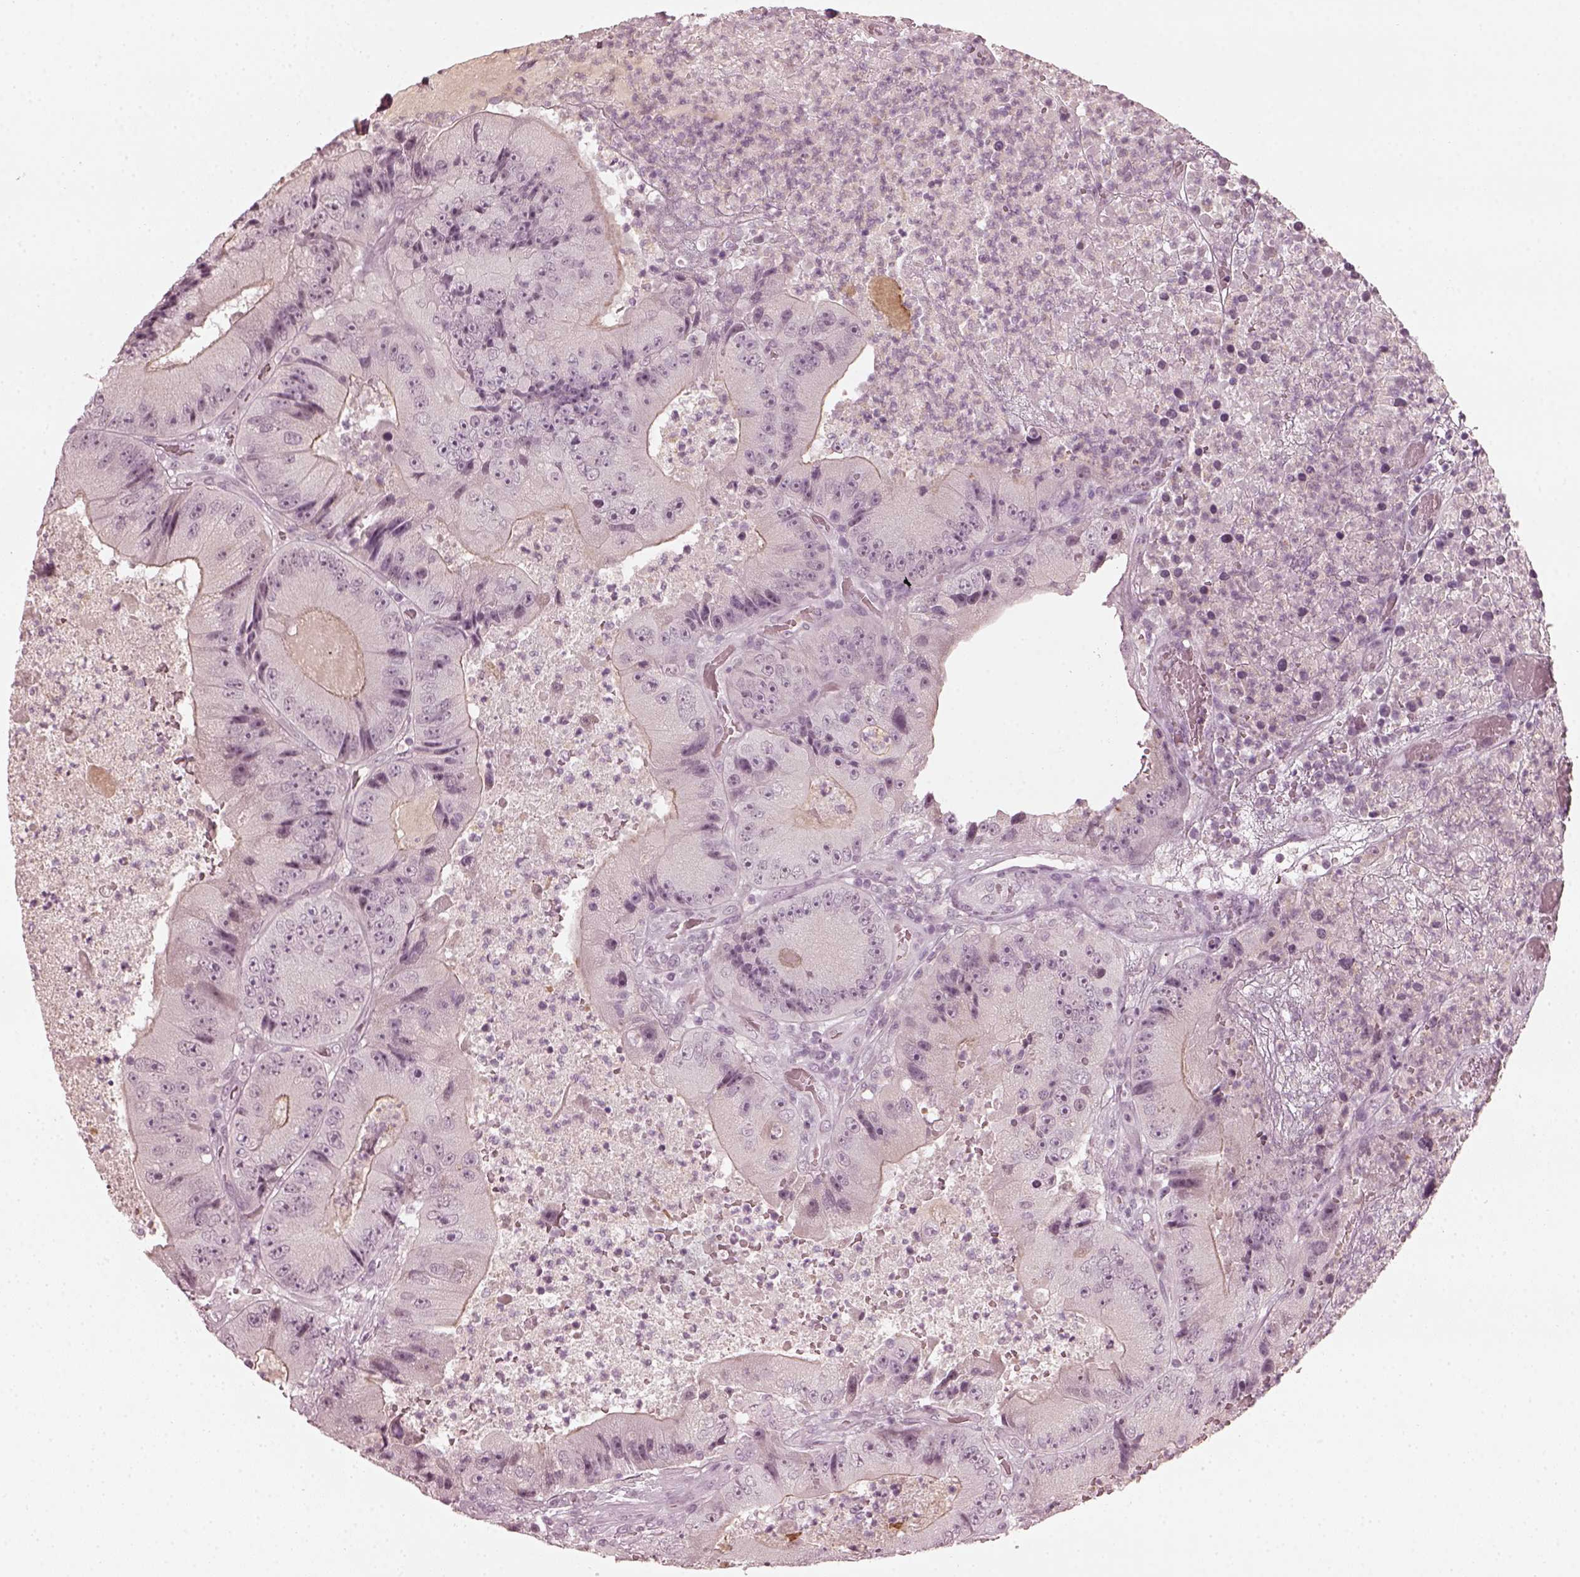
{"staining": {"intensity": "negative", "quantity": "none", "location": "none"}, "tissue": "colorectal cancer", "cell_type": "Tumor cells", "image_type": "cancer", "snomed": [{"axis": "morphology", "description": "Adenocarcinoma, NOS"}, {"axis": "topography", "description": "Colon"}], "caption": "The histopathology image exhibits no staining of tumor cells in colorectal adenocarcinoma.", "gene": "CCDC170", "patient": {"sex": "female", "age": 86}}